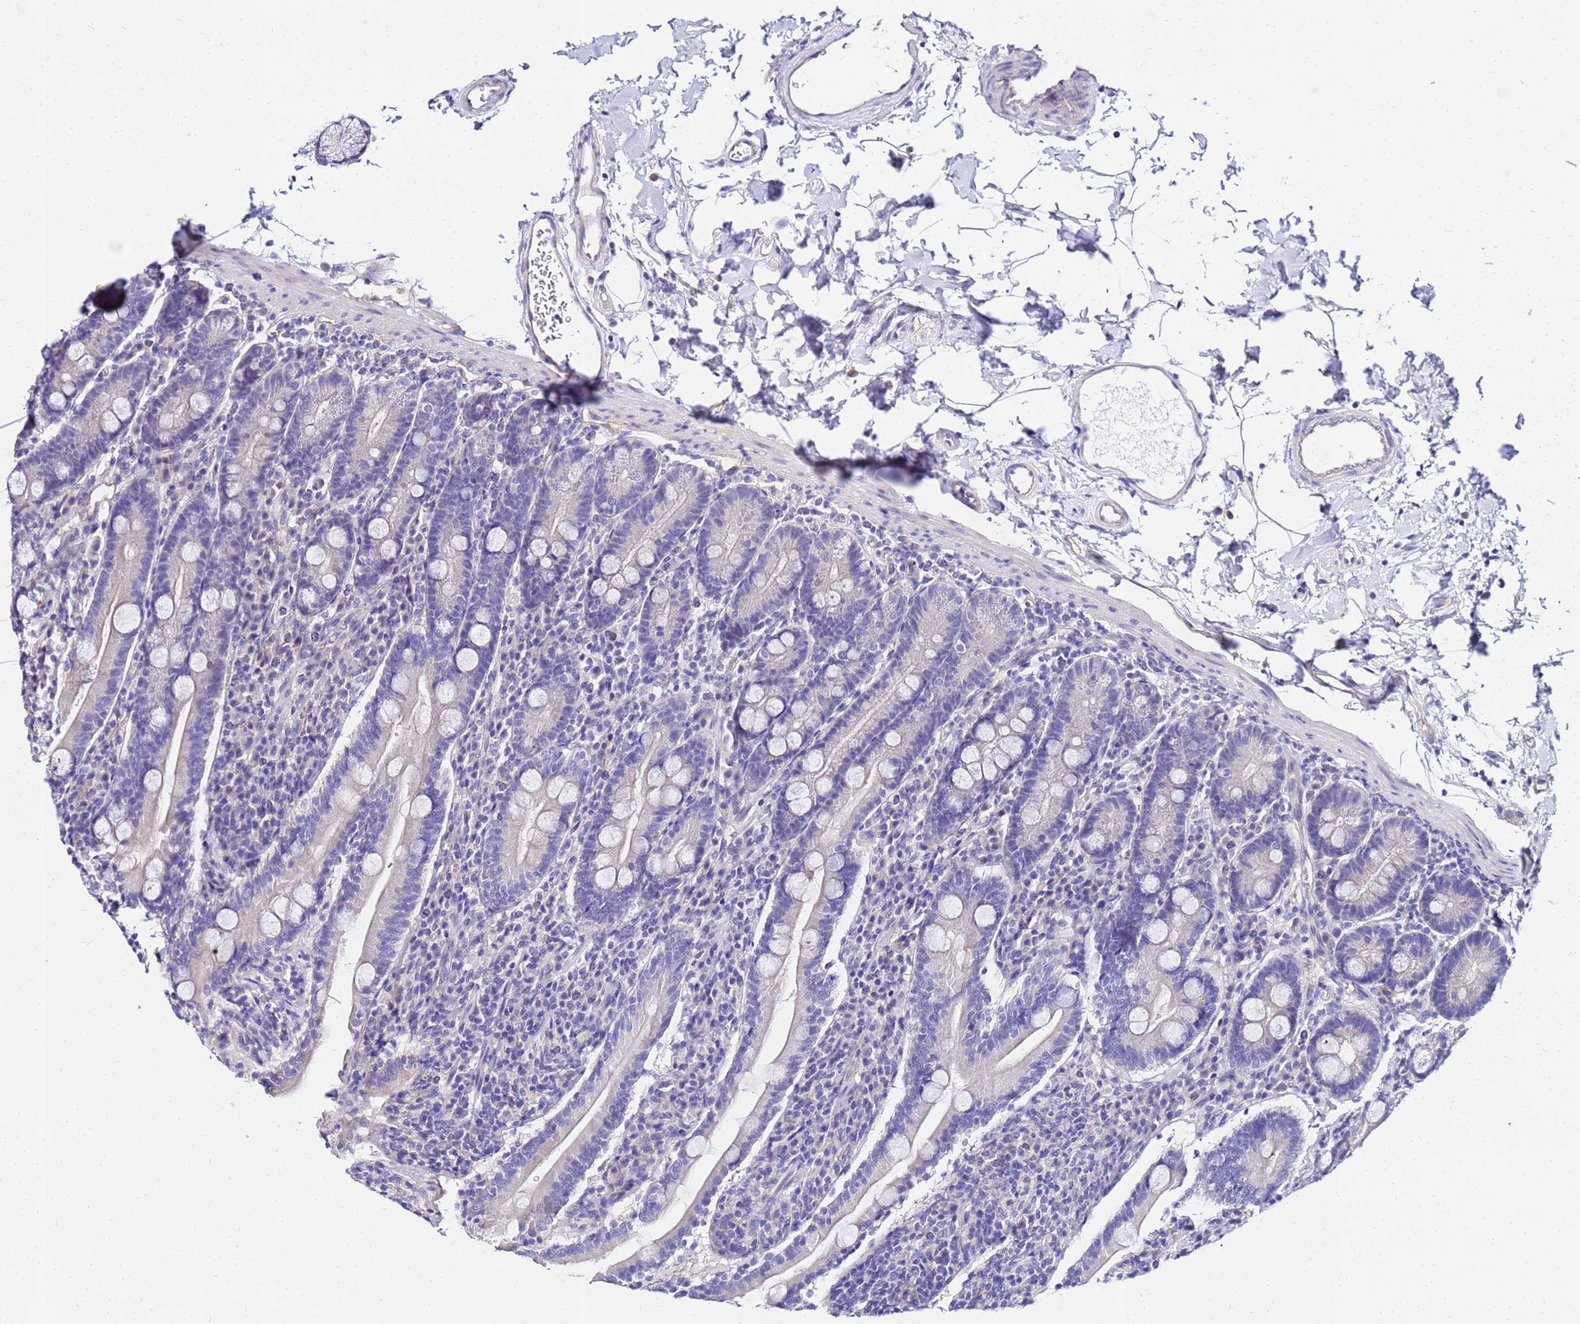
{"staining": {"intensity": "negative", "quantity": "none", "location": "none"}, "tissue": "duodenum", "cell_type": "Glandular cells", "image_type": "normal", "snomed": [{"axis": "morphology", "description": "Normal tissue, NOS"}, {"axis": "topography", "description": "Duodenum"}], "caption": "Histopathology image shows no significant protein staining in glandular cells of normal duodenum.", "gene": "HERC5", "patient": {"sex": "male", "age": 35}}